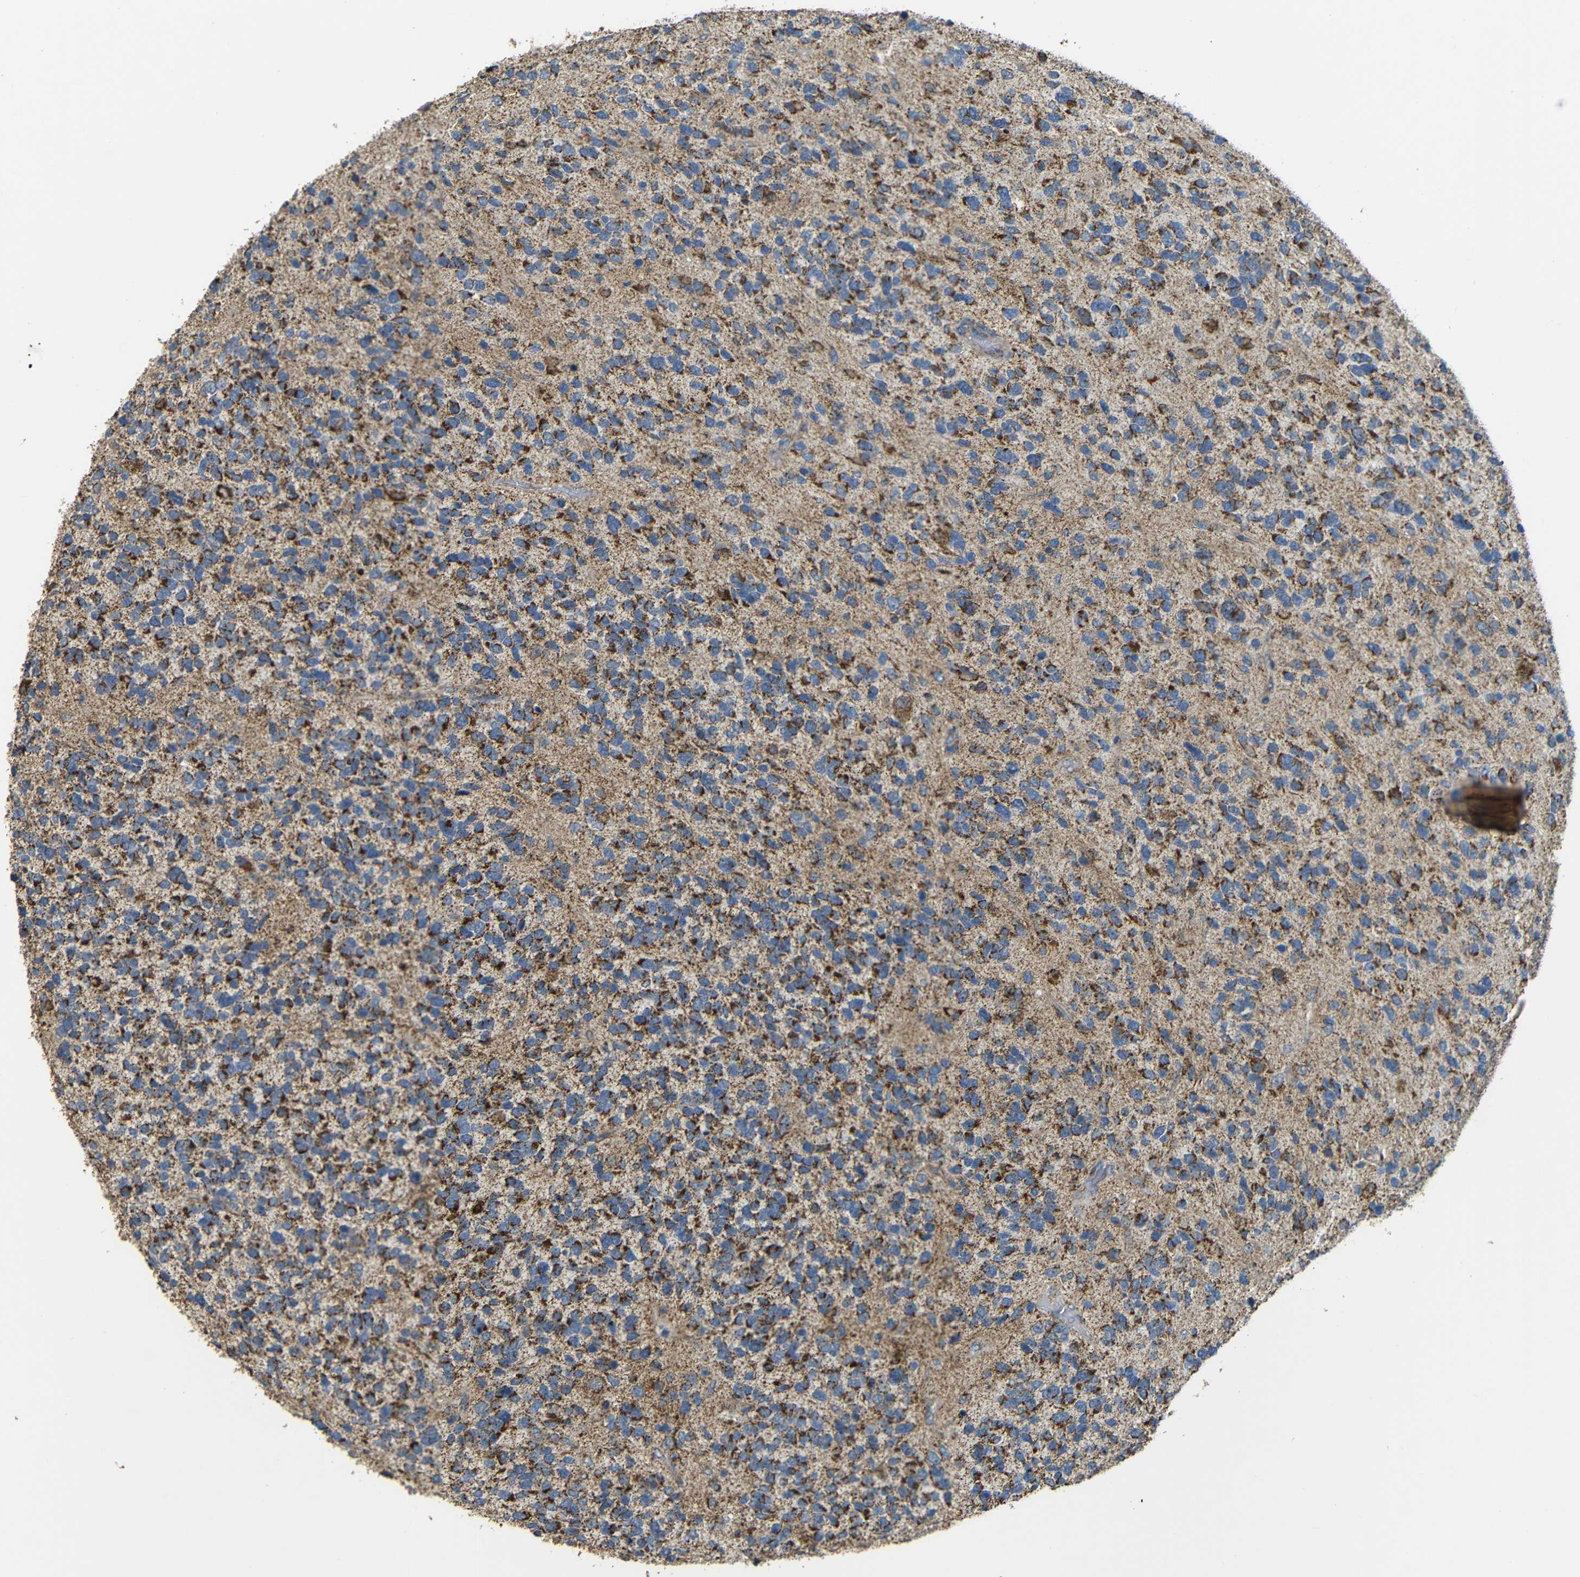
{"staining": {"intensity": "moderate", "quantity": ">75%", "location": "cytoplasmic/membranous"}, "tissue": "glioma", "cell_type": "Tumor cells", "image_type": "cancer", "snomed": [{"axis": "morphology", "description": "Glioma, malignant, High grade"}, {"axis": "topography", "description": "Brain"}], "caption": "Immunohistochemistry (IHC) (DAB (3,3'-diaminobenzidine)) staining of high-grade glioma (malignant) exhibits moderate cytoplasmic/membranous protein expression in about >75% of tumor cells.", "gene": "NR3C2", "patient": {"sex": "female", "age": 58}}